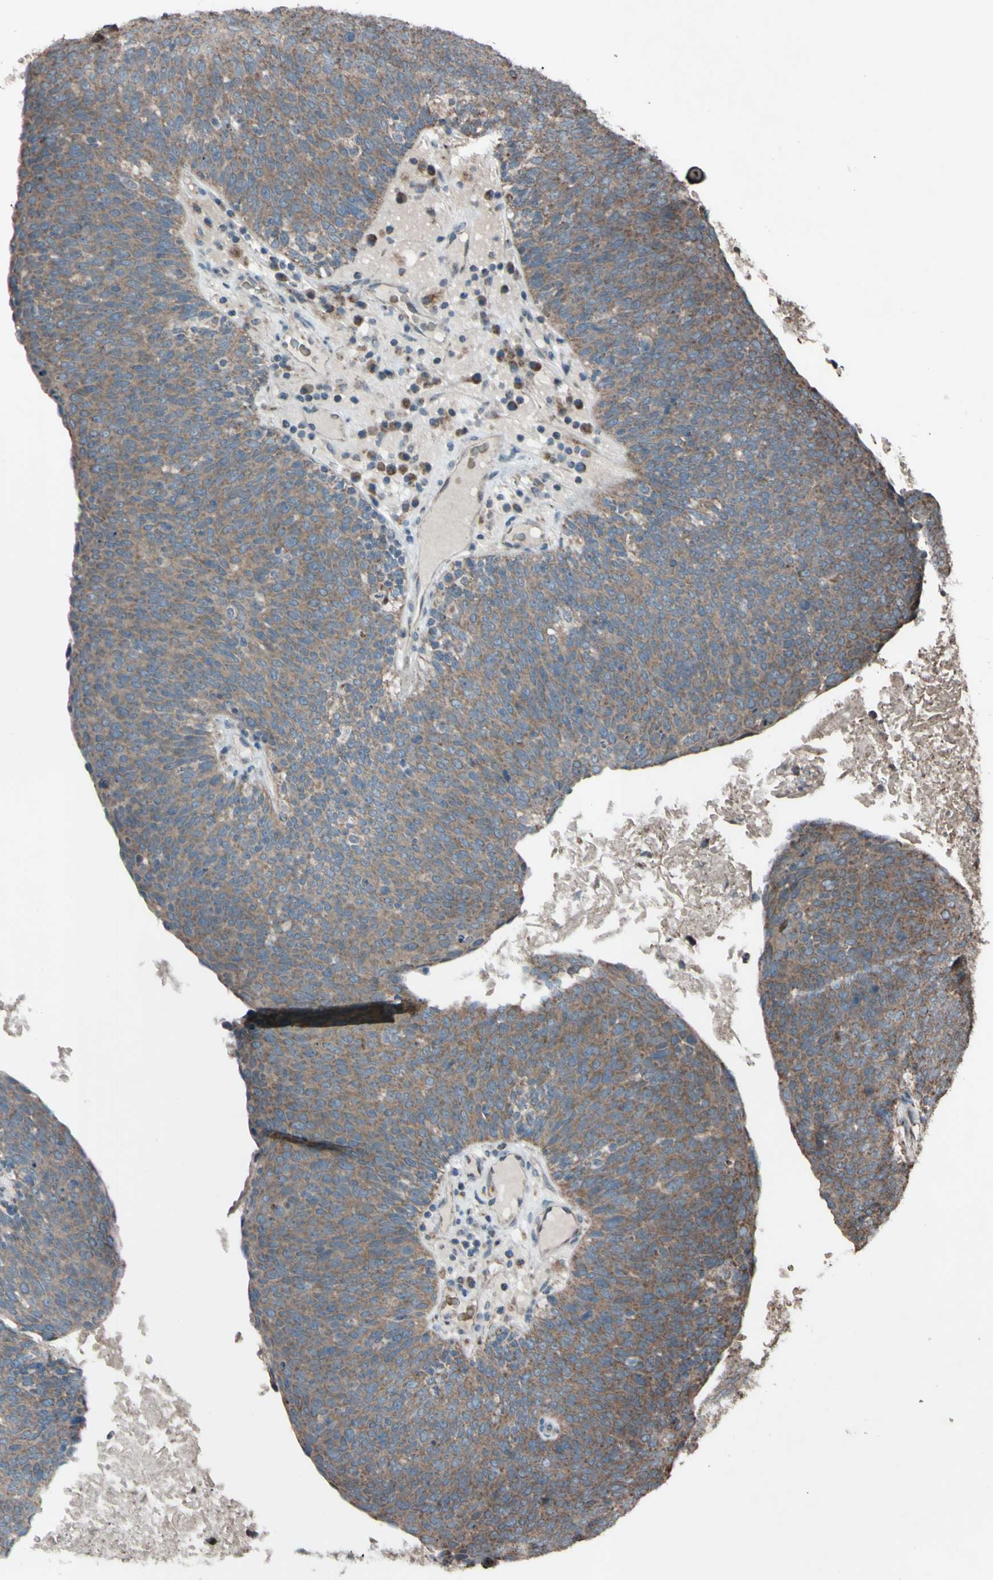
{"staining": {"intensity": "weak", "quantity": ">75%", "location": "cytoplasmic/membranous"}, "tissue": "head and neck cancer", "cell_type": "Tumor cells", "image_type": "cancer", "snomed": [{"axis": "morphology", "description": "Squamous cell carcinoma, NOS"}, {"axis": "morphology", "description": "Squamous cell carcinoma, metastatic, NOS"}, {"axis": "topography", "description": "Lymph node"}, {"axis": "topography", "description": "Head-Neck"}], "caption": "An image of human squamous cell carcinoma (head and neck) stained for a protein displays weak cytoplasmic/membranous brown staining in tumor cells. Nuclei are stained in blue.", "gene": "ACOT8", "patient": {"sex": "male", "age": 62}}